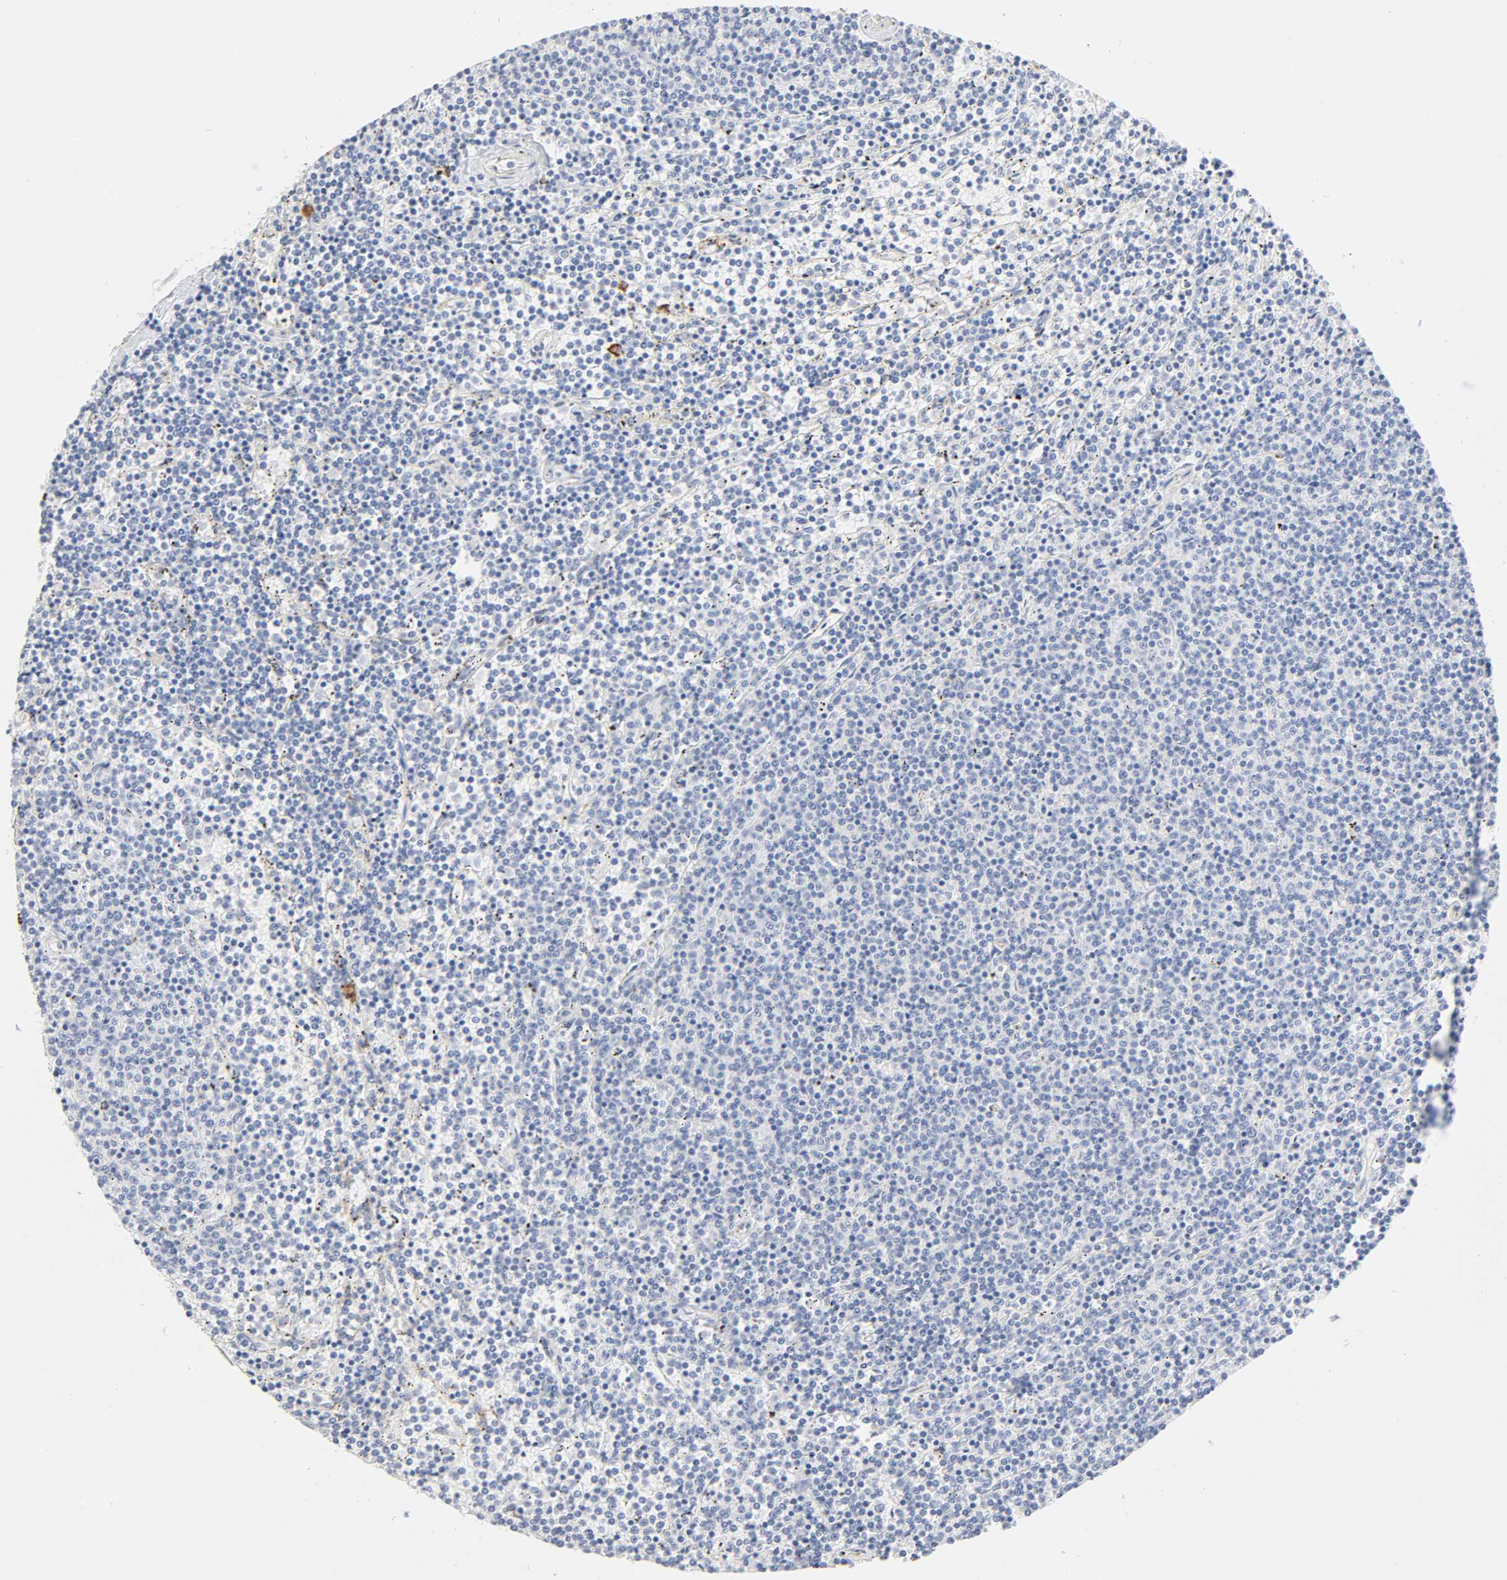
{"staining": {"intensity": "negative", "quantity": "none", "location": "none"}, "tissue": "lymphoma", "cell_type": "Tumor cells", "image_type": "cancer", "snomed": [{"axis": "morphology", "description": "Malignant lymphoma, non-Hodgkin's type, Low grade"}, {"axis": "topography", "description": "Spleen"}], "caption": "DAB (3,3'-diaminobenzidine) immunohistochemical staining of human malignant lymphoma, non-Hodgkin's type (low-grade) exhibits no significant expression in tumor cells. (Stains: DAB immunohistochemistry with hematoxylin counter stain, Microscopy: brightfield microscopy at high magnification).", "gene": "MAGEB17", "patient": {"sex": "female", "age": 50}}